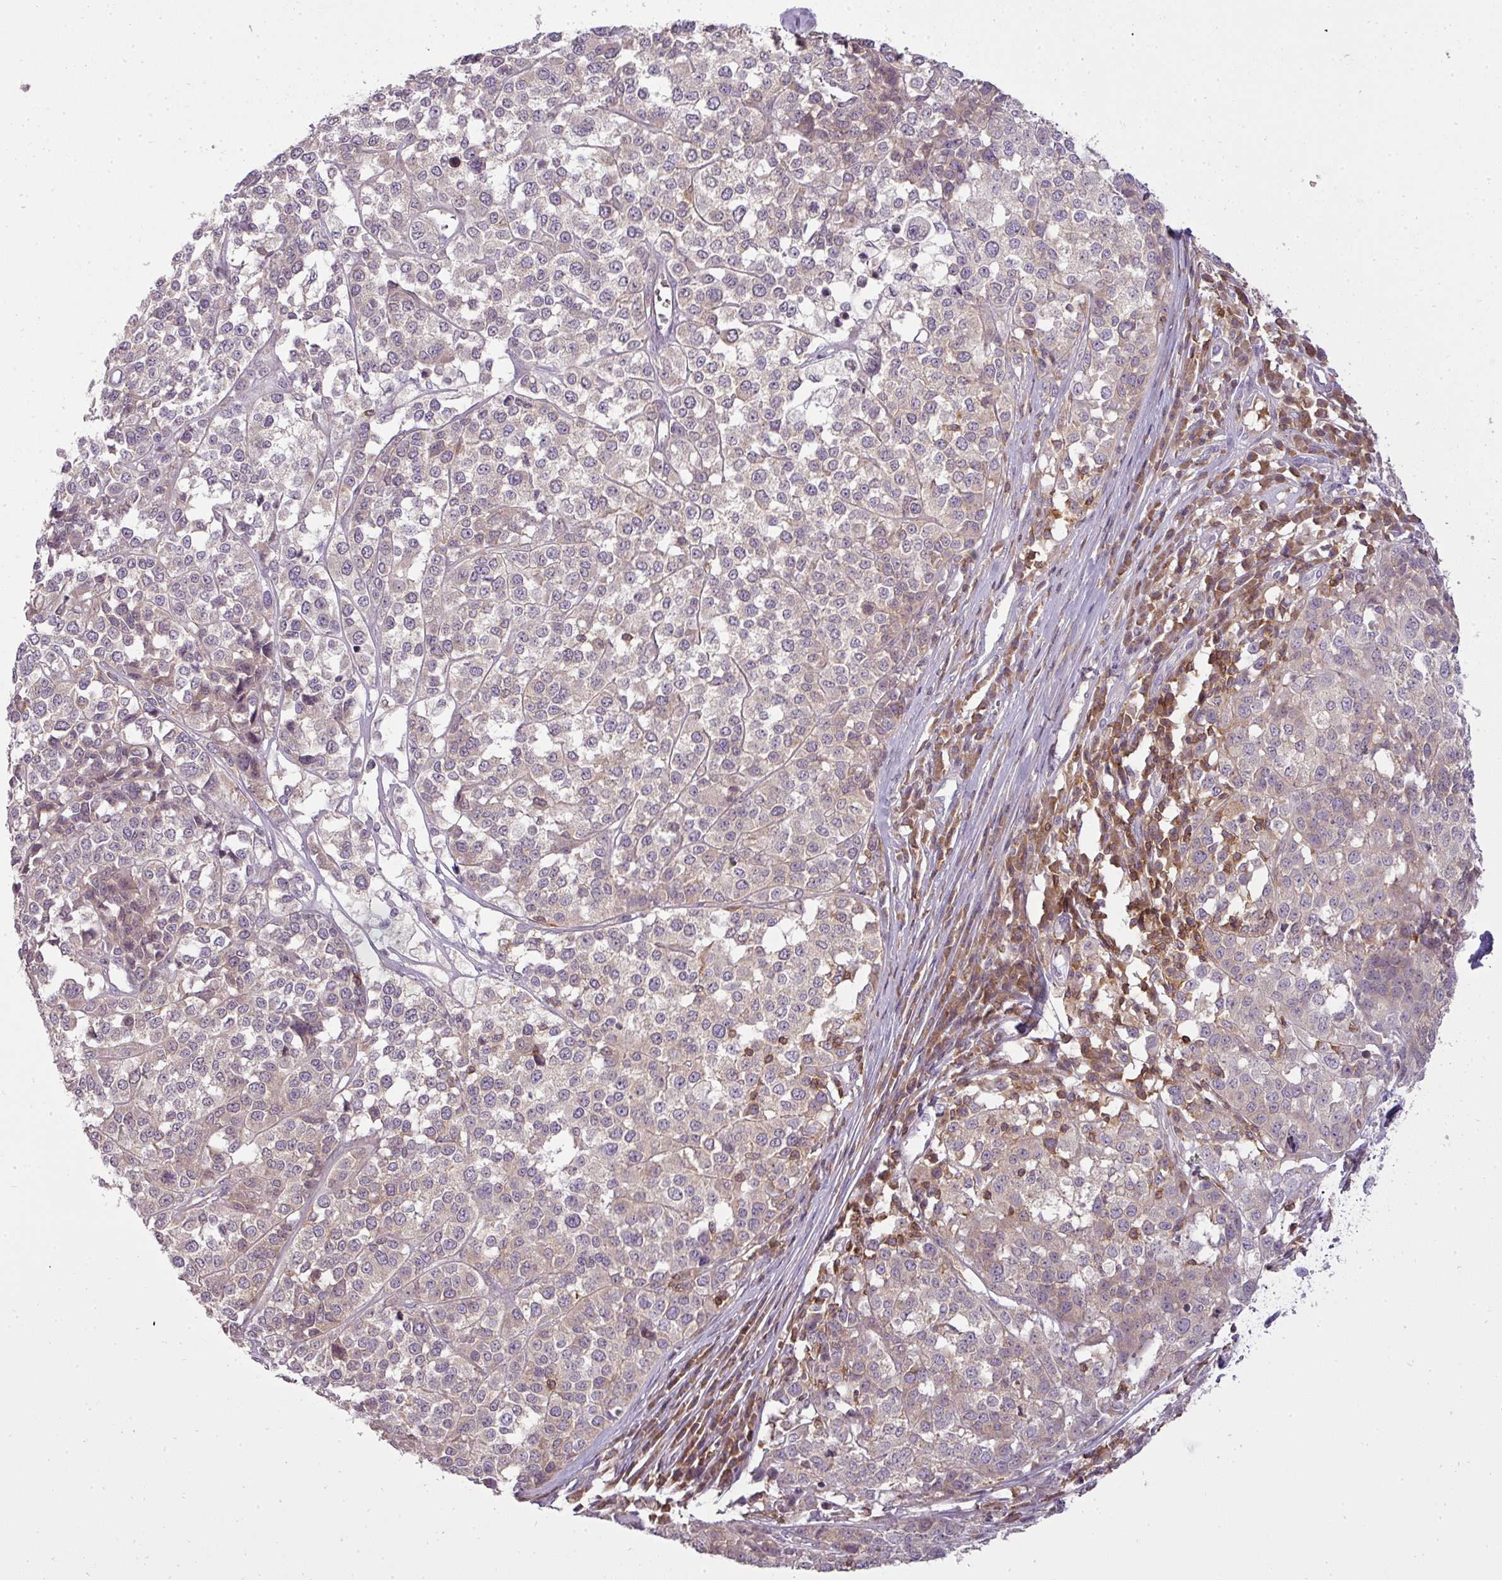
{"staining": {"intensity": "negative", "quantity": "none", "location": "none"}, "tissue": "melanoma", "cell_type": "Tumor cells", "image_type": "cancer", "snomed": [{"axis": "morphology", "description": "Malignant melanoma, Metastatic site"}, {"axis": "topography", "description": "Lymph node"}], "caption": "Melanoma was stained to show a protein in brown. There is no significant expression in tumor cells.", "gene": "STK4", "patient": {"sex": "male", "age": 44}}